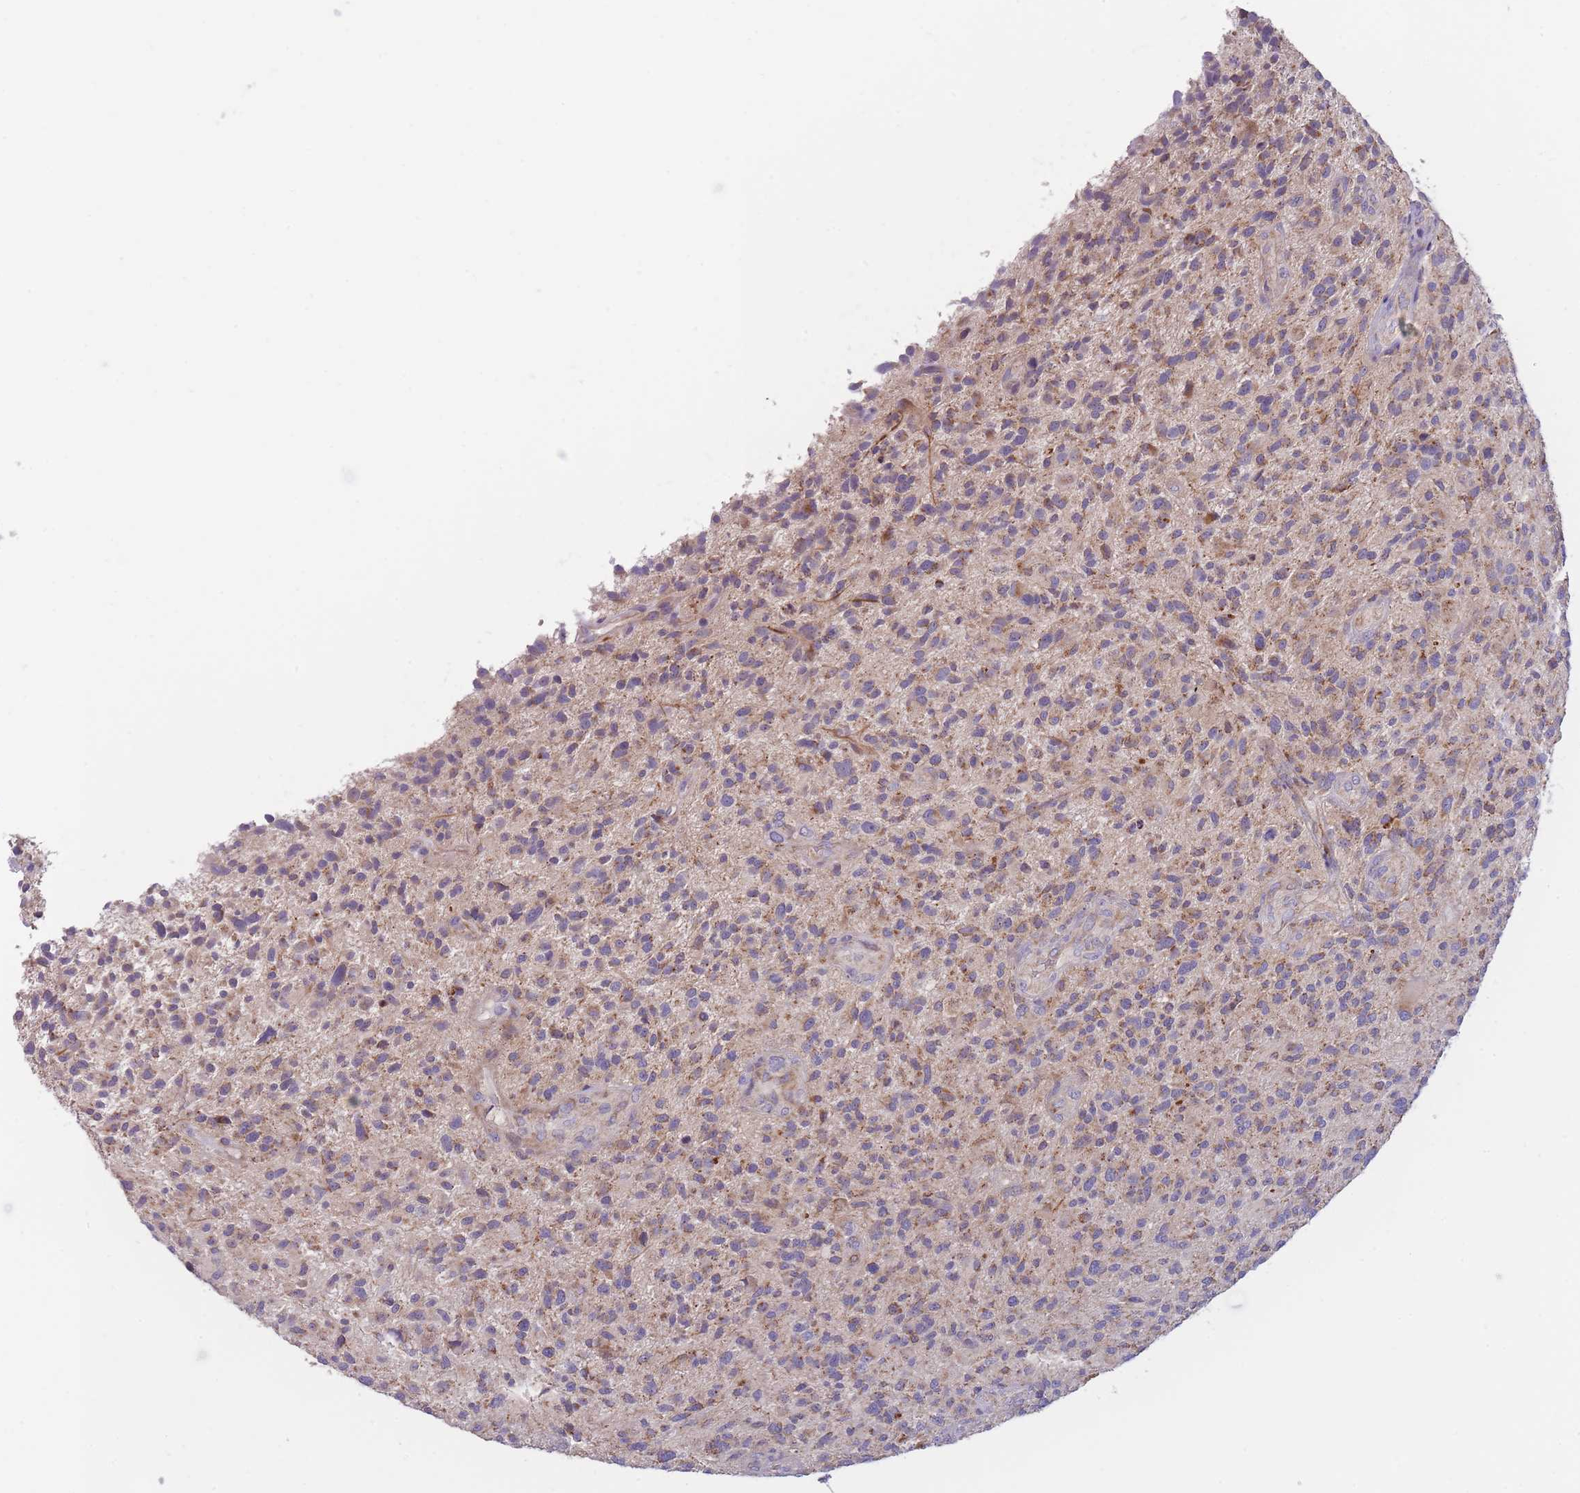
{"staining": {"intensity": "weak", "quantity": "25%-75%", "location": "cytoplasmic/membranous"}, "tissue": "glioma", "cell_type": "Tumor cells", "image_type": "cancer", "snomed": [{"axis": "morphology", "description": "Glioma, malignant, High grade"}, {"axis": "topography", "description": "Brain"}], "caption": "High-magnification brightfield microscopy of glioma stained with DAB (3,3'-diaminobenzidine) (brown) and counterstained with hematoxylin (blue). tumor cells exhibit weak cytoplasmic/membranous positivity is identified in about25%-75% of cells.", "gene": "SLC25A42", "patient": {"sex": "male", "age": 47}}